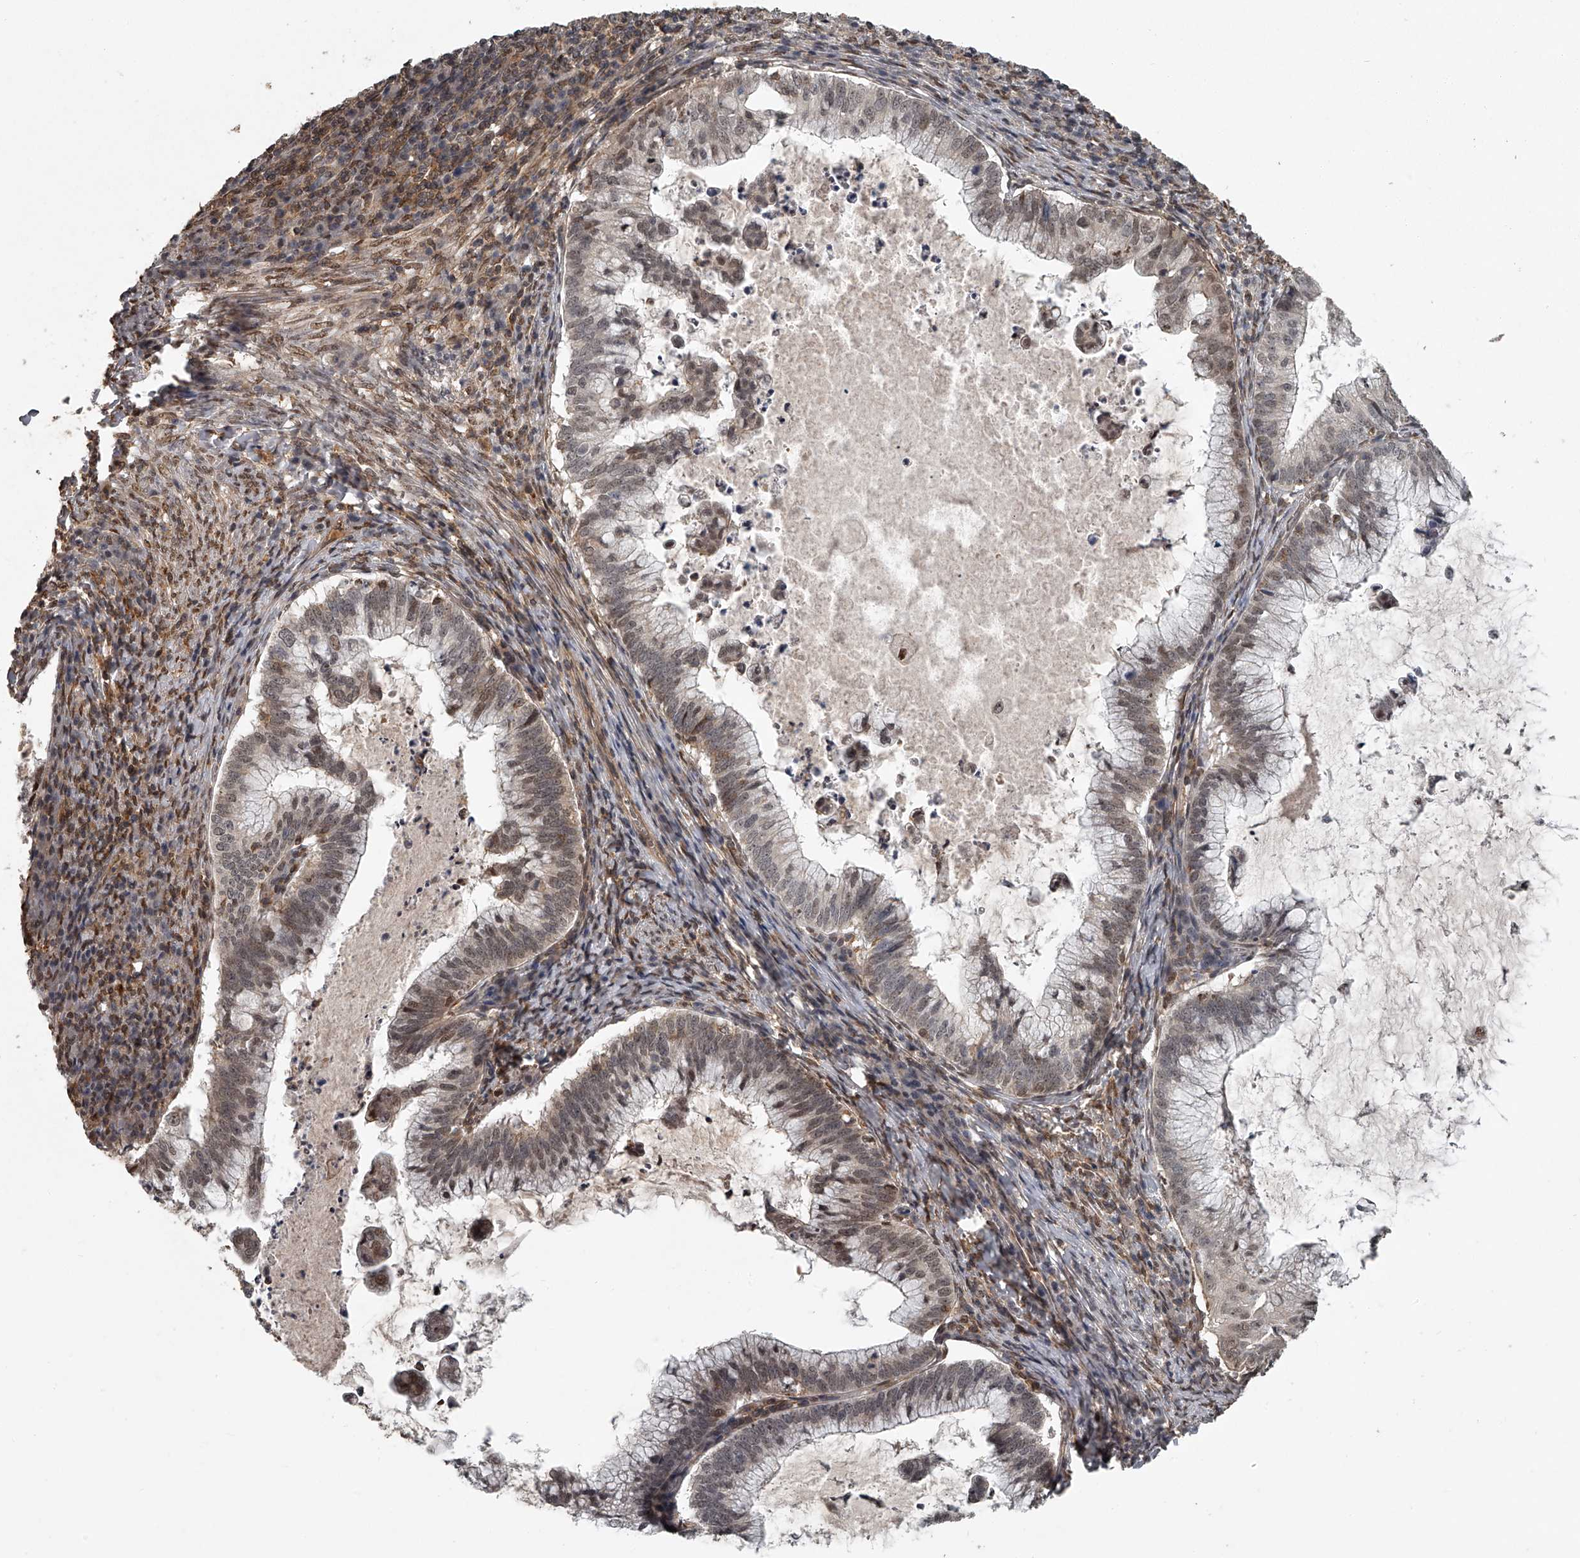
{"staining": {"intensity": "weak", "quantity": ">75%", "location": "nuclear"}, "tissue": "cervical cancer", "cell_type": "Tumor cells", "image_type": "cancer", "snomed": [{"axis": "morphology", "description": "Adenocarcinoma, NOS"}, {"axis": "topography", "description": "Cervix"}], "caption": "Human cervical adenocarcinoma stained with a brown dye exhibits weak nuclear positive expression in about >75% of tumor cells.", "gene": "PLEKHG1", "patient": {"sex": "female", "age": 36}}